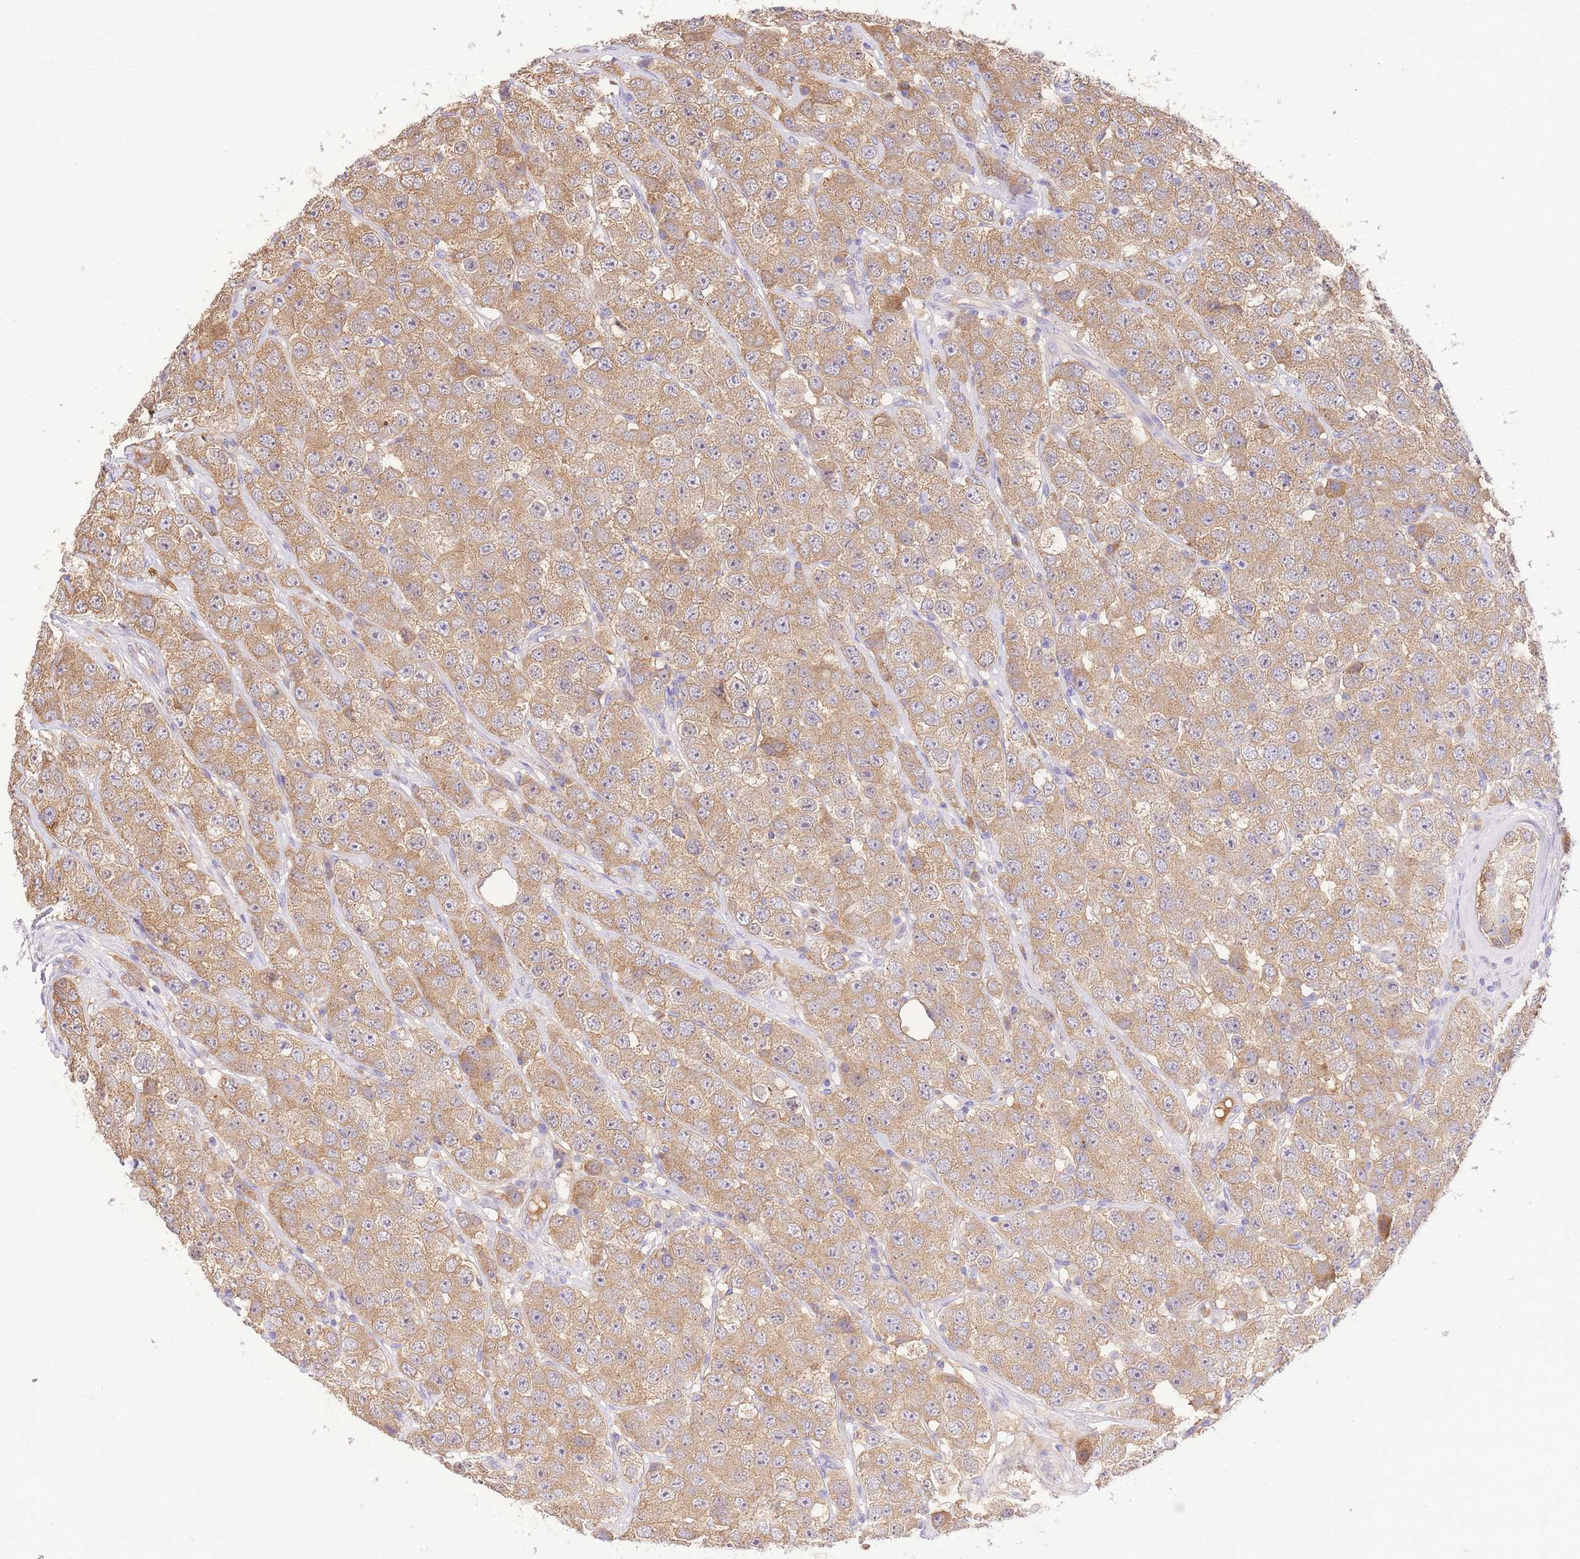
{"staining": {"intensity": "moderate", "quantity": ">75%", "location": "cytoplasmic/membranous"}, "tissue": "testis cancer", "cell_type": "Tumor cells", "image_type": "cancer", "snomed": [{"axis": "morphology", "description": "Seminoma, NOS"}, {"axis": "topography", "description": "Testis"}], "caption": "This micrograph demonstrates immunohistochemistry staining of human seminoma (testis), with medium moderate cytoplasmic/membranous staining in about >75% of tumor cells.", "gene": "LIPH", "patient": {"sex": "male", "age": 28}}